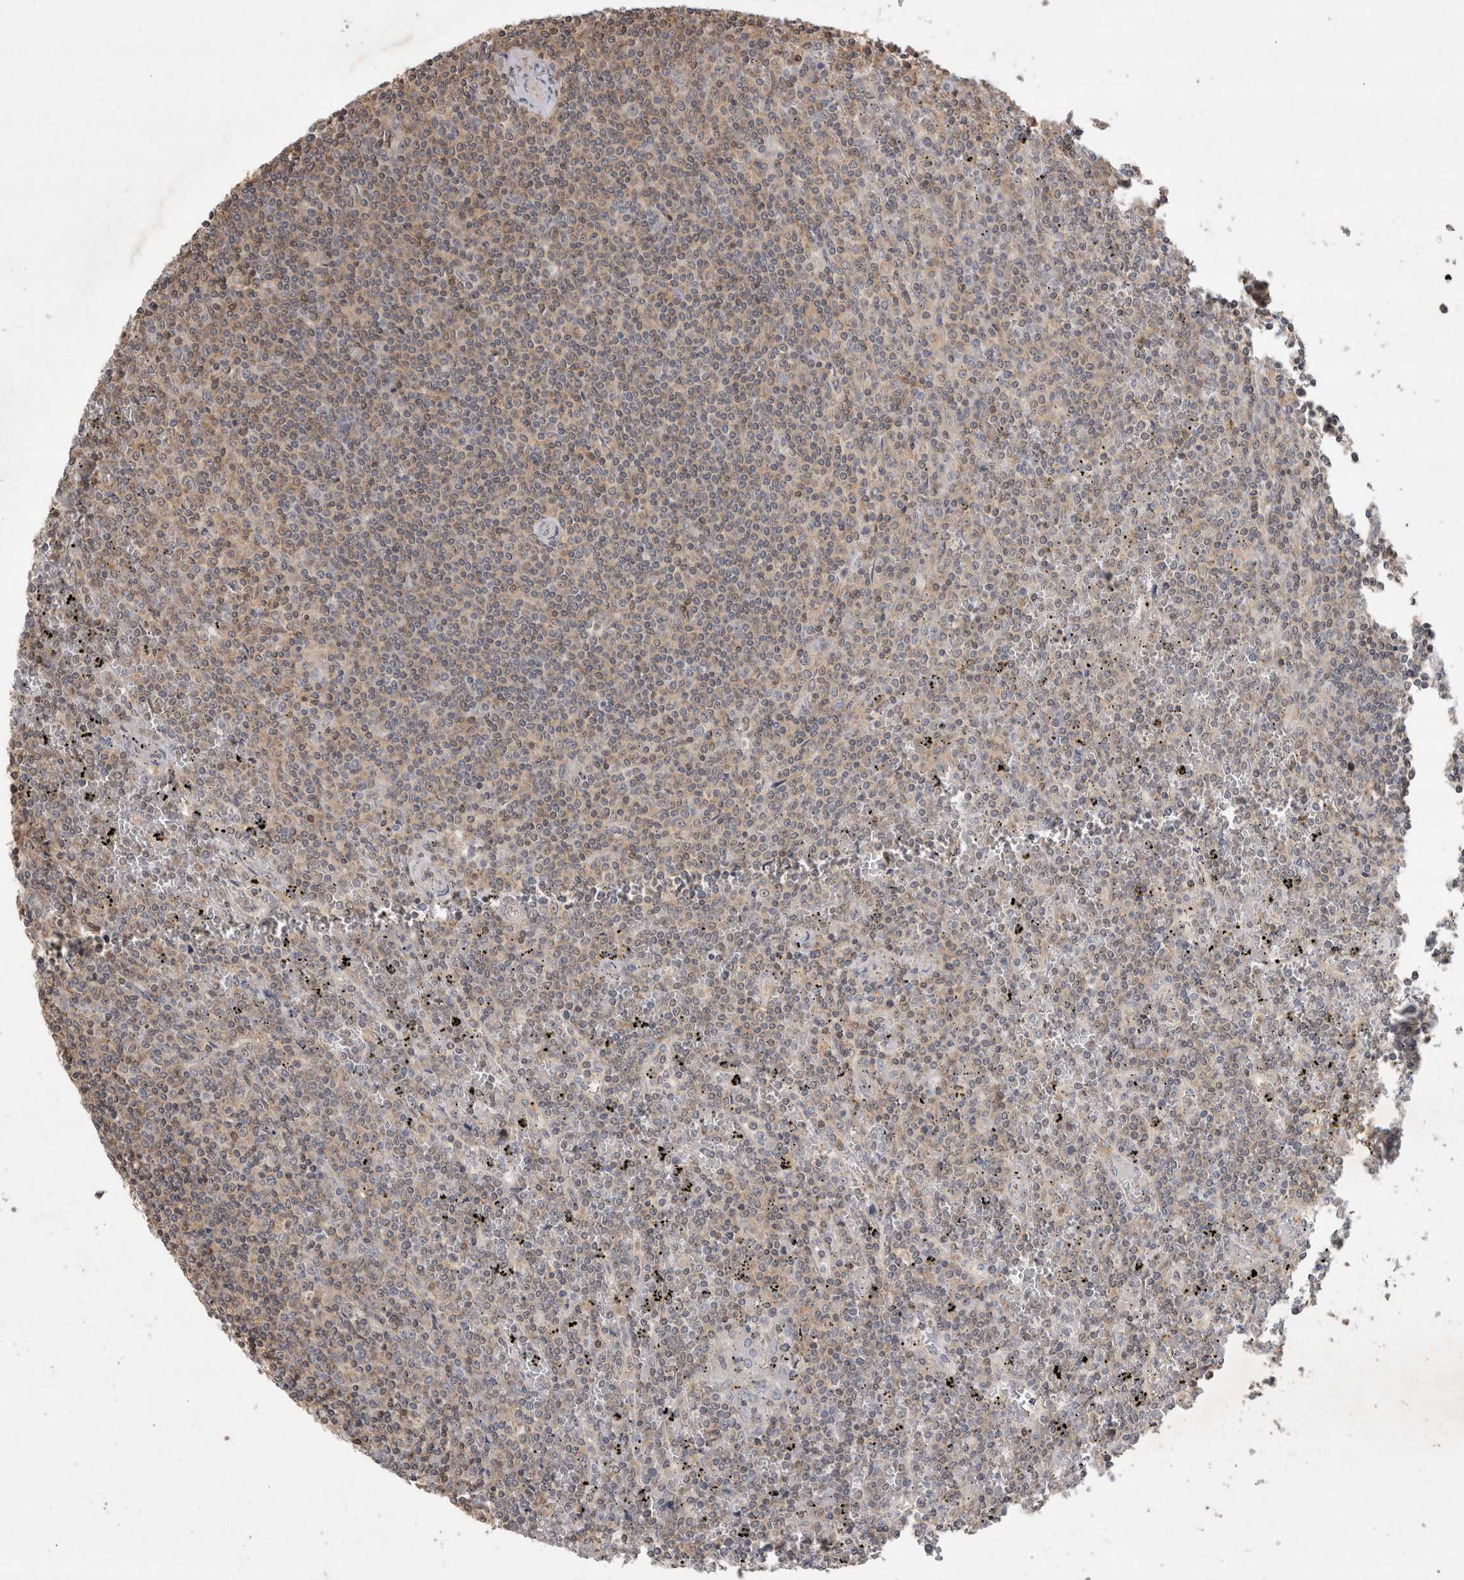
{"staining": {"intensity": "weak", "quantity": "25%-75%", "location": "cytoplasmic/membranous,nuclear"}, "tissue": "lymphoma", "cell_type": "Tumor cells", "image_type": "cancer", "snomed": [{"axis": "morphology", "description": "Malignant lymphoma, non-Hodgkin's type, Low grade"}, {"axis": "topography", "description": "Spleen"}], "caption": "Immunohistochemical staining of human lymphoma exhibits low levels of weak cytoplasmic/membranous and nuclear staining in about 25%-75% of tumor cells. The protein of interest is shown in brown color, while the nuclei are stained blue.", "gene": "TRIM5", "patient": {"sex": "female", "age": 19}}